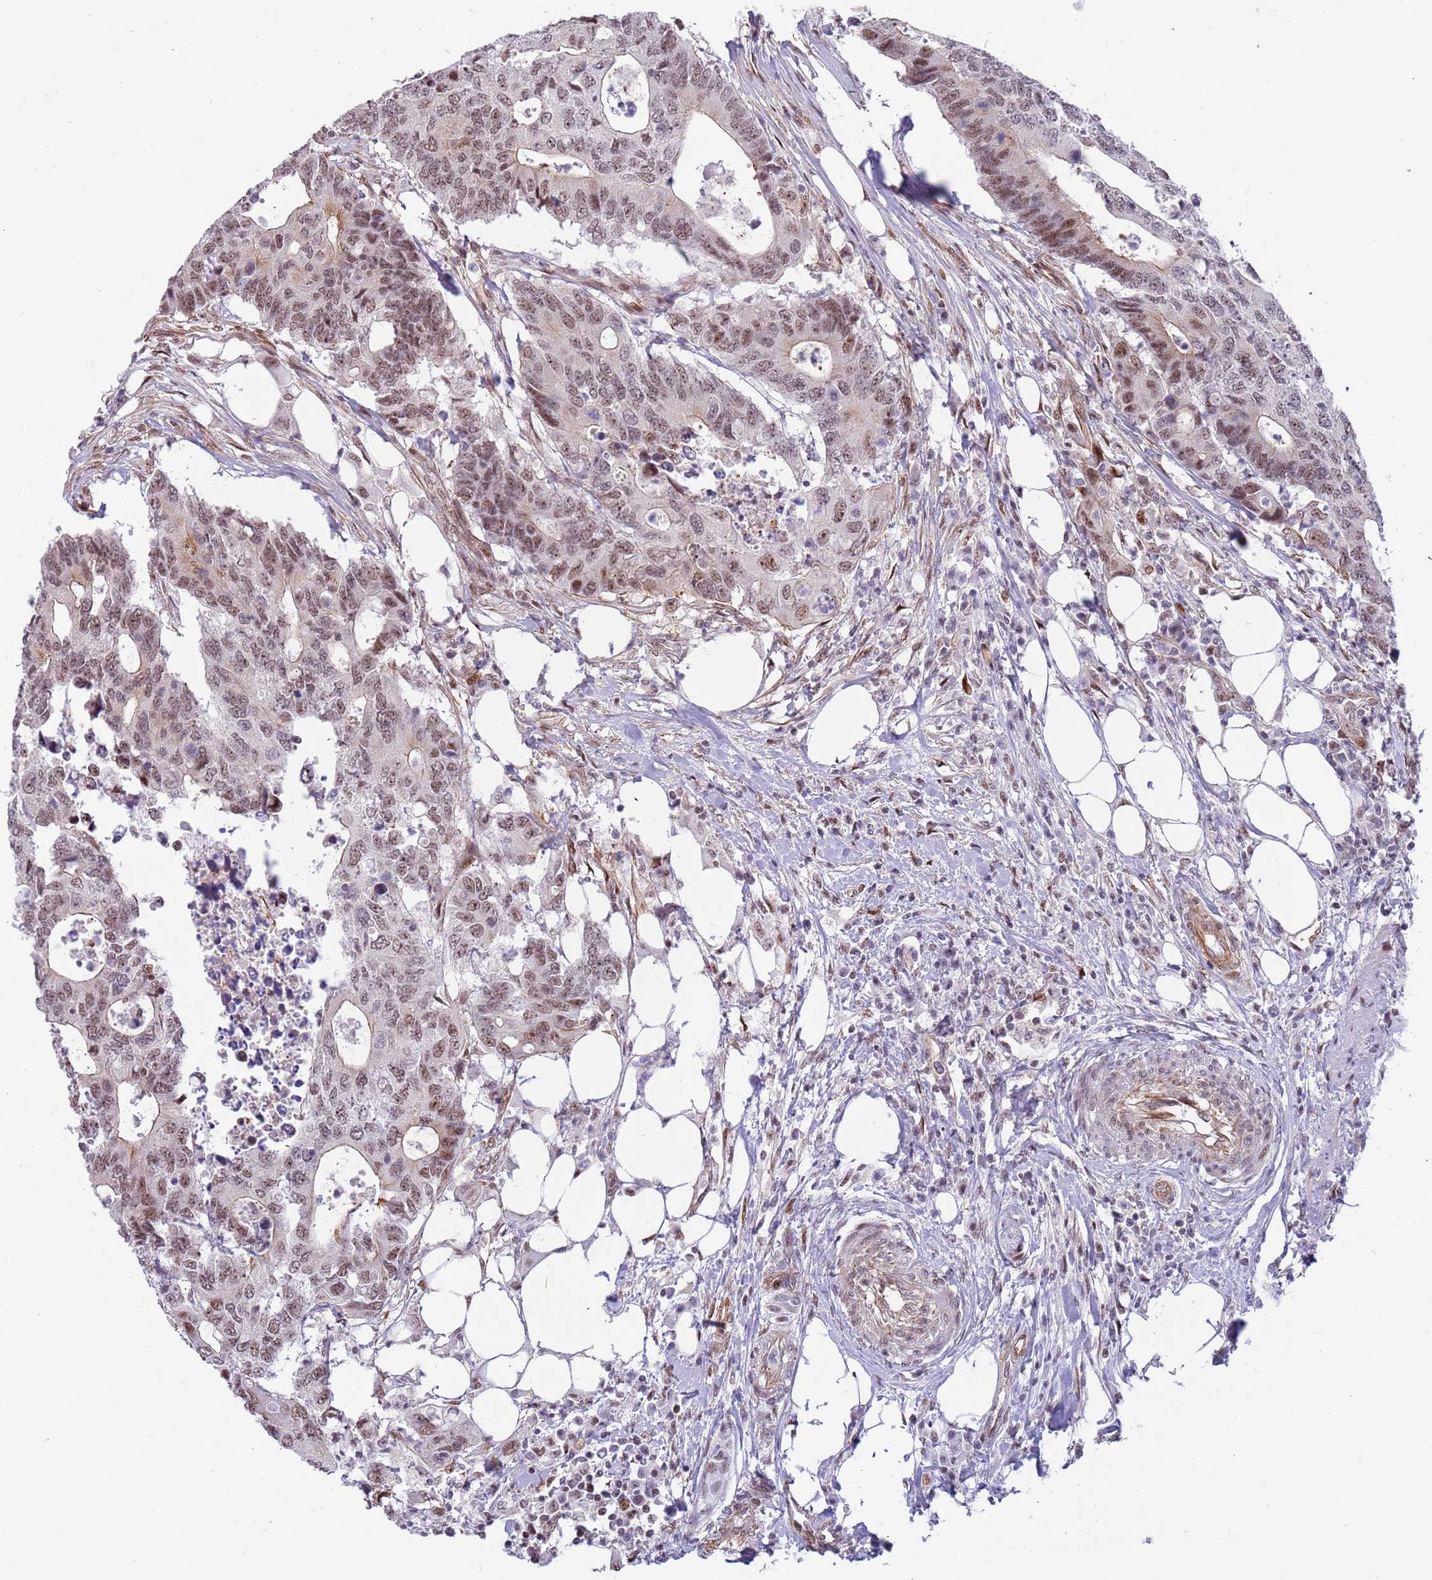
{"staining": {"intensity": "moderate", "quantity": ">75%", "location": "nuclear"}, "tissue": "colorectal cancer", "cell_type": "Tumor cells", "image_type": "cancer", "snomed": [{"axis": "morphology", "description": "Adenocarcinoma, NOS"}, {"axis": "topography", "description": "Colon"}], "caption": "An immunohistochemistry (IHC) photomicrograph of tumor tissue is shown. Protein staining in brown labels moderate nuclear positivity in adenocarcinoma (colorectal) within tumor cells.", "gene": "LRMDA", "patient": {"sex": "male", "age": 71}}